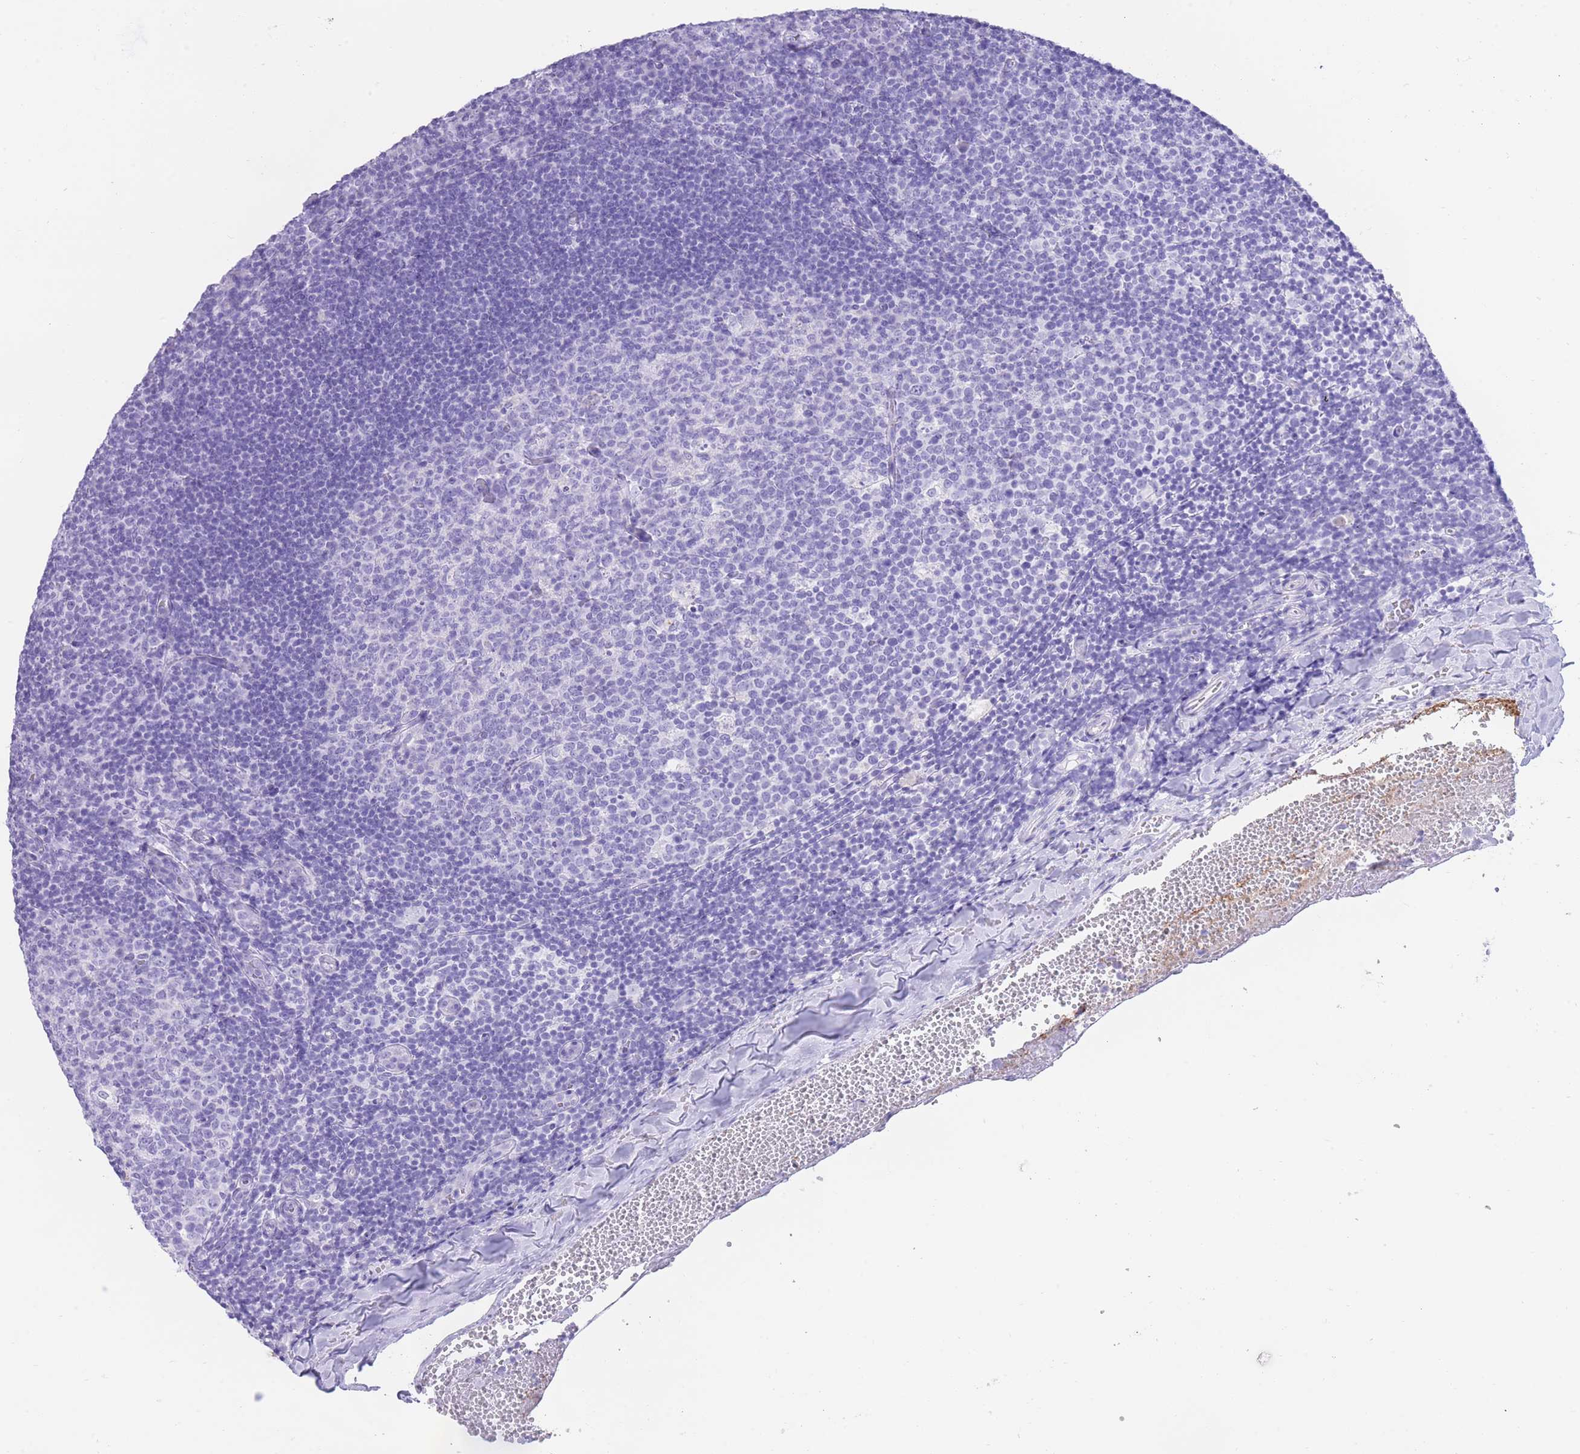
{"staining": {"intensity": "negative", "quantity": "none", "location": "none"}, "tissue": "tonsil", "cell_type": "Germinal center cells", "image_type": "normal", "snomed": [{"axis": "morphology", "description": "Normal tissue, NOS"}, {"axis": "topography", "description": "Tonsil"}], "caption": "IHC image of unremarkable human tonsil stained for a protein (brown), which displays no staining in germinal center cells.", "gene": "ELOA2", "patient": {"sex": "male", "age": 17}}